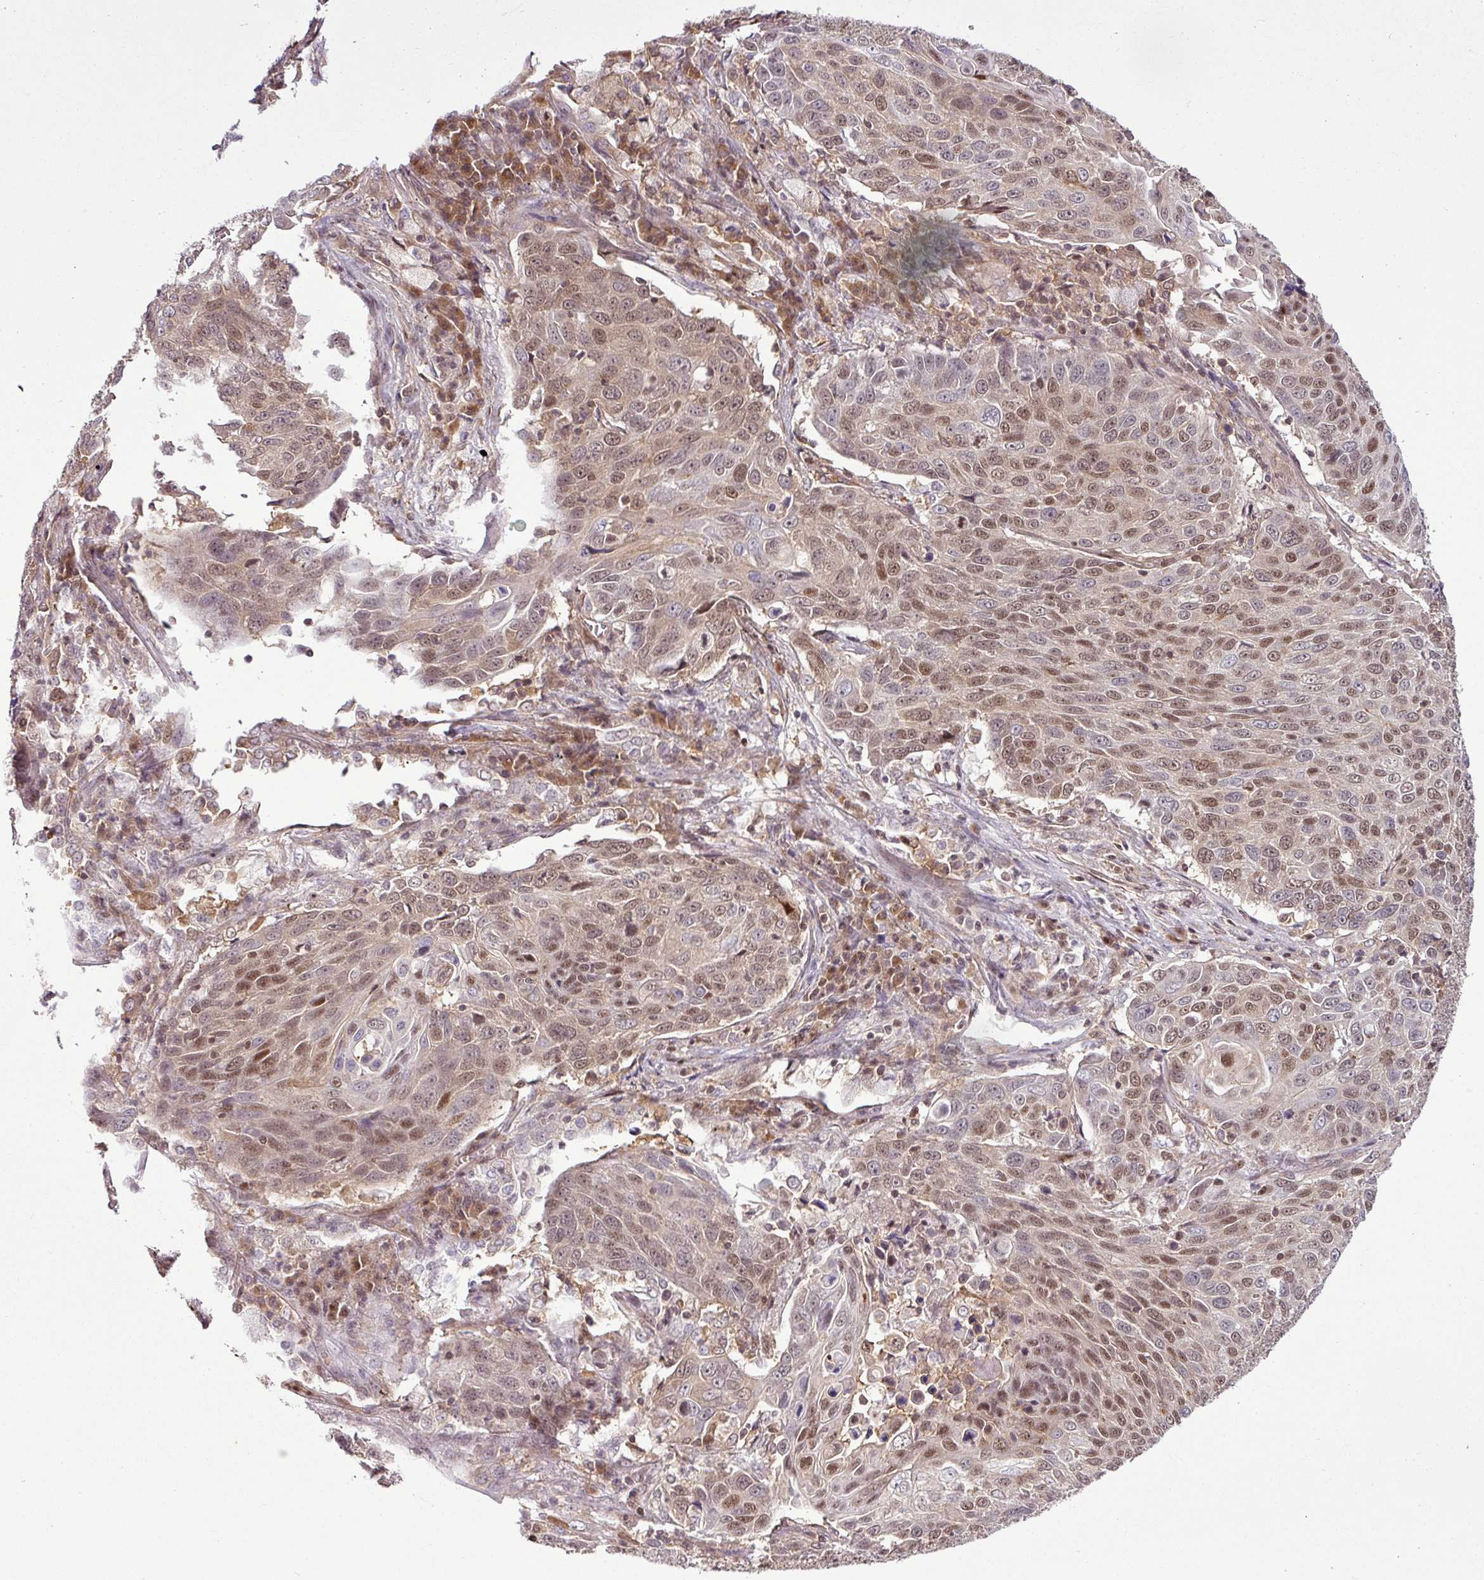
{"staining": {"intensity": "moderate", "quantity": ">75%", "location": "nuclear"}, "tissue": "lung cancer", "cell_type": "Tumor cells", "image_type": "cancer", "snomed": [{"axis": "morphology", "description": "Squamous cell carcinoma, NOS"}, {"axis": "topography", "description": "Lung"}], "caption": "Moderate nuclear staining is present in approximately >75% of tumor cells in lung cancer (squamous cell carcinoma).", "gene": "ITPKC", "patient": {"sex": "male", "age": 78}}